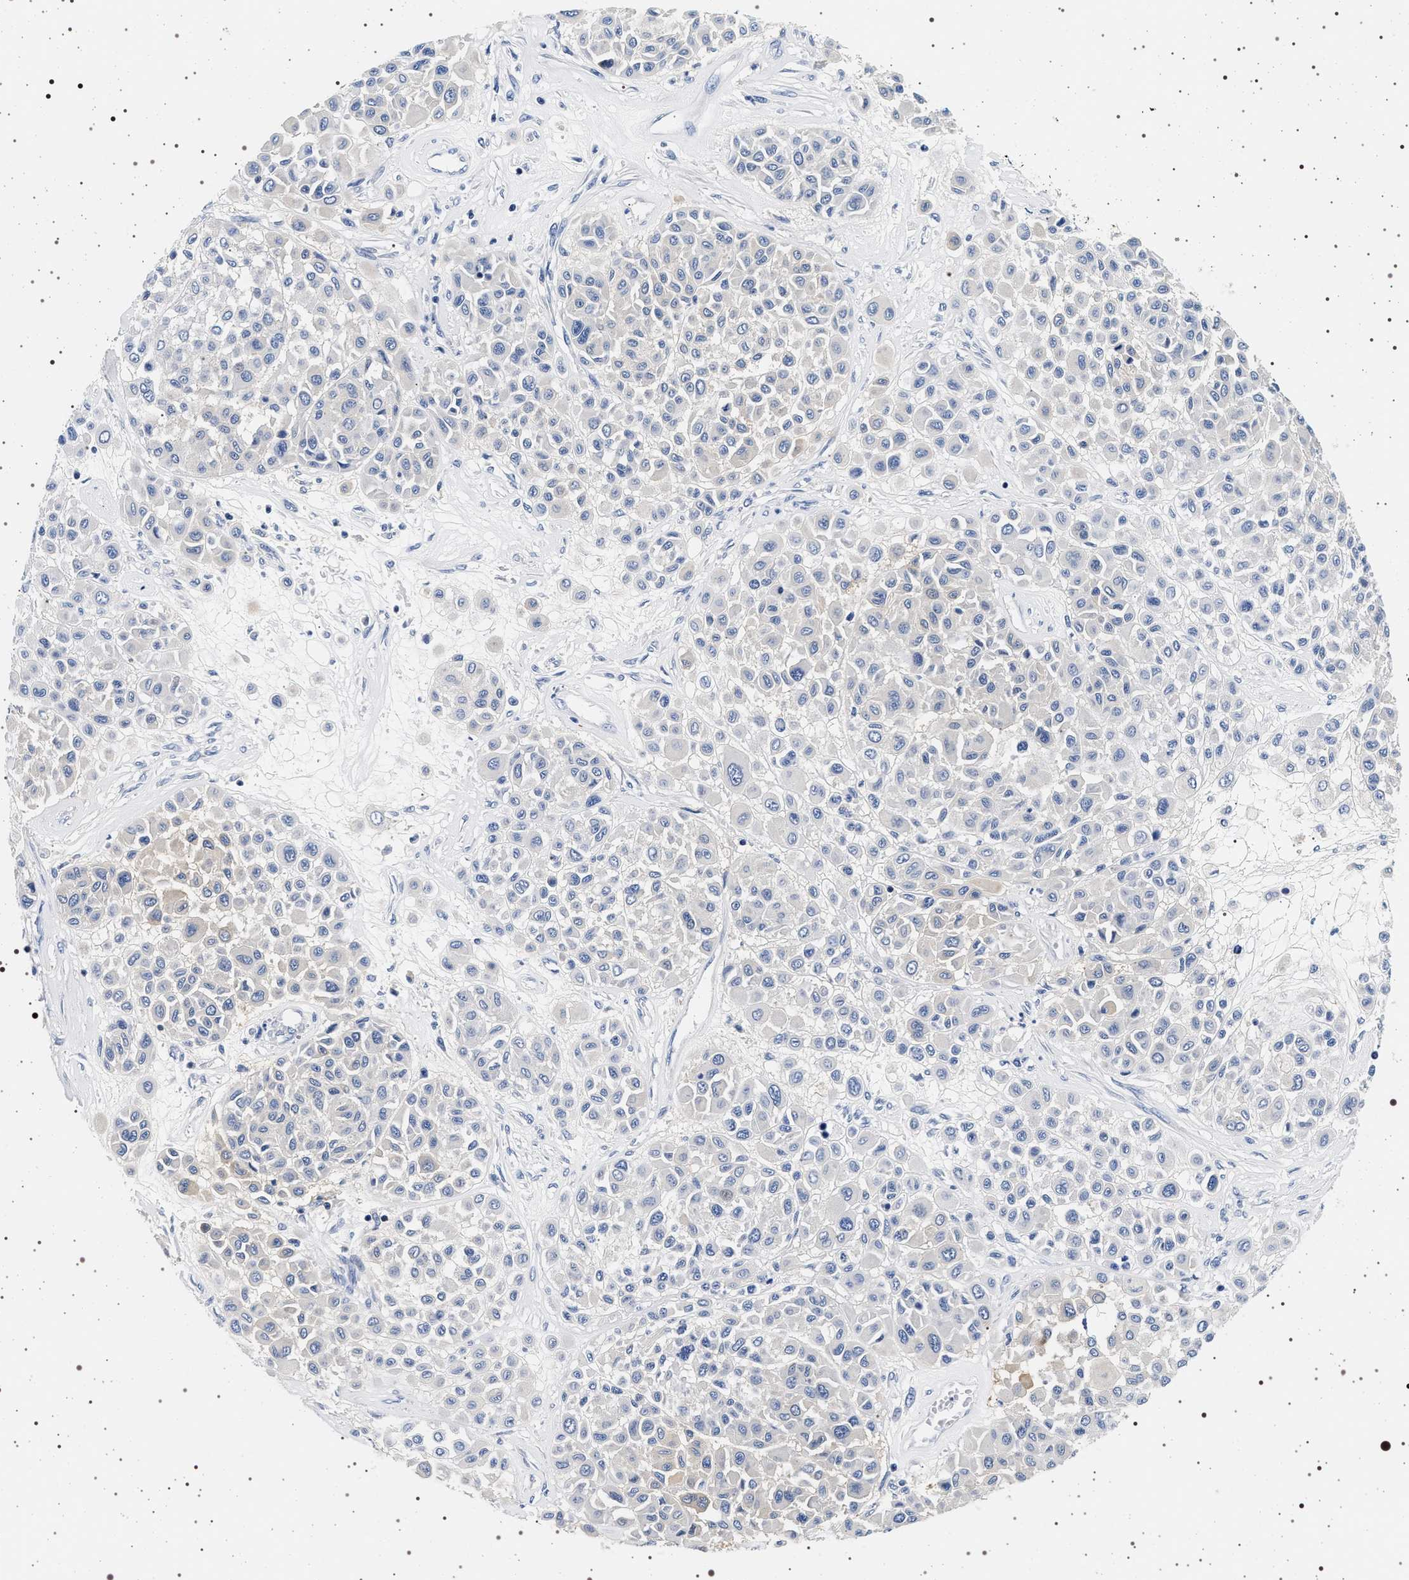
{"staining": {"intensity": "negative", "quantity": "none", "location": "none"}, "tissue": "melanoma", "cell_type": "Tumor cells", "image_type": "cancer", "snomed": [{"axis": "morphology", "description": "Malignant melanoma, Metastatic site"}, {"axis": "topography", "description": "Soft tissue"}], "caption": "High magnification brightfield microscopy of melanoma stained with DAB (brown) and counterstained with hematoxylin (blue): tumor cells show no significant positivity.", "gene": "HSD17B1", "patient": {"sex": "male", "age": 41}}